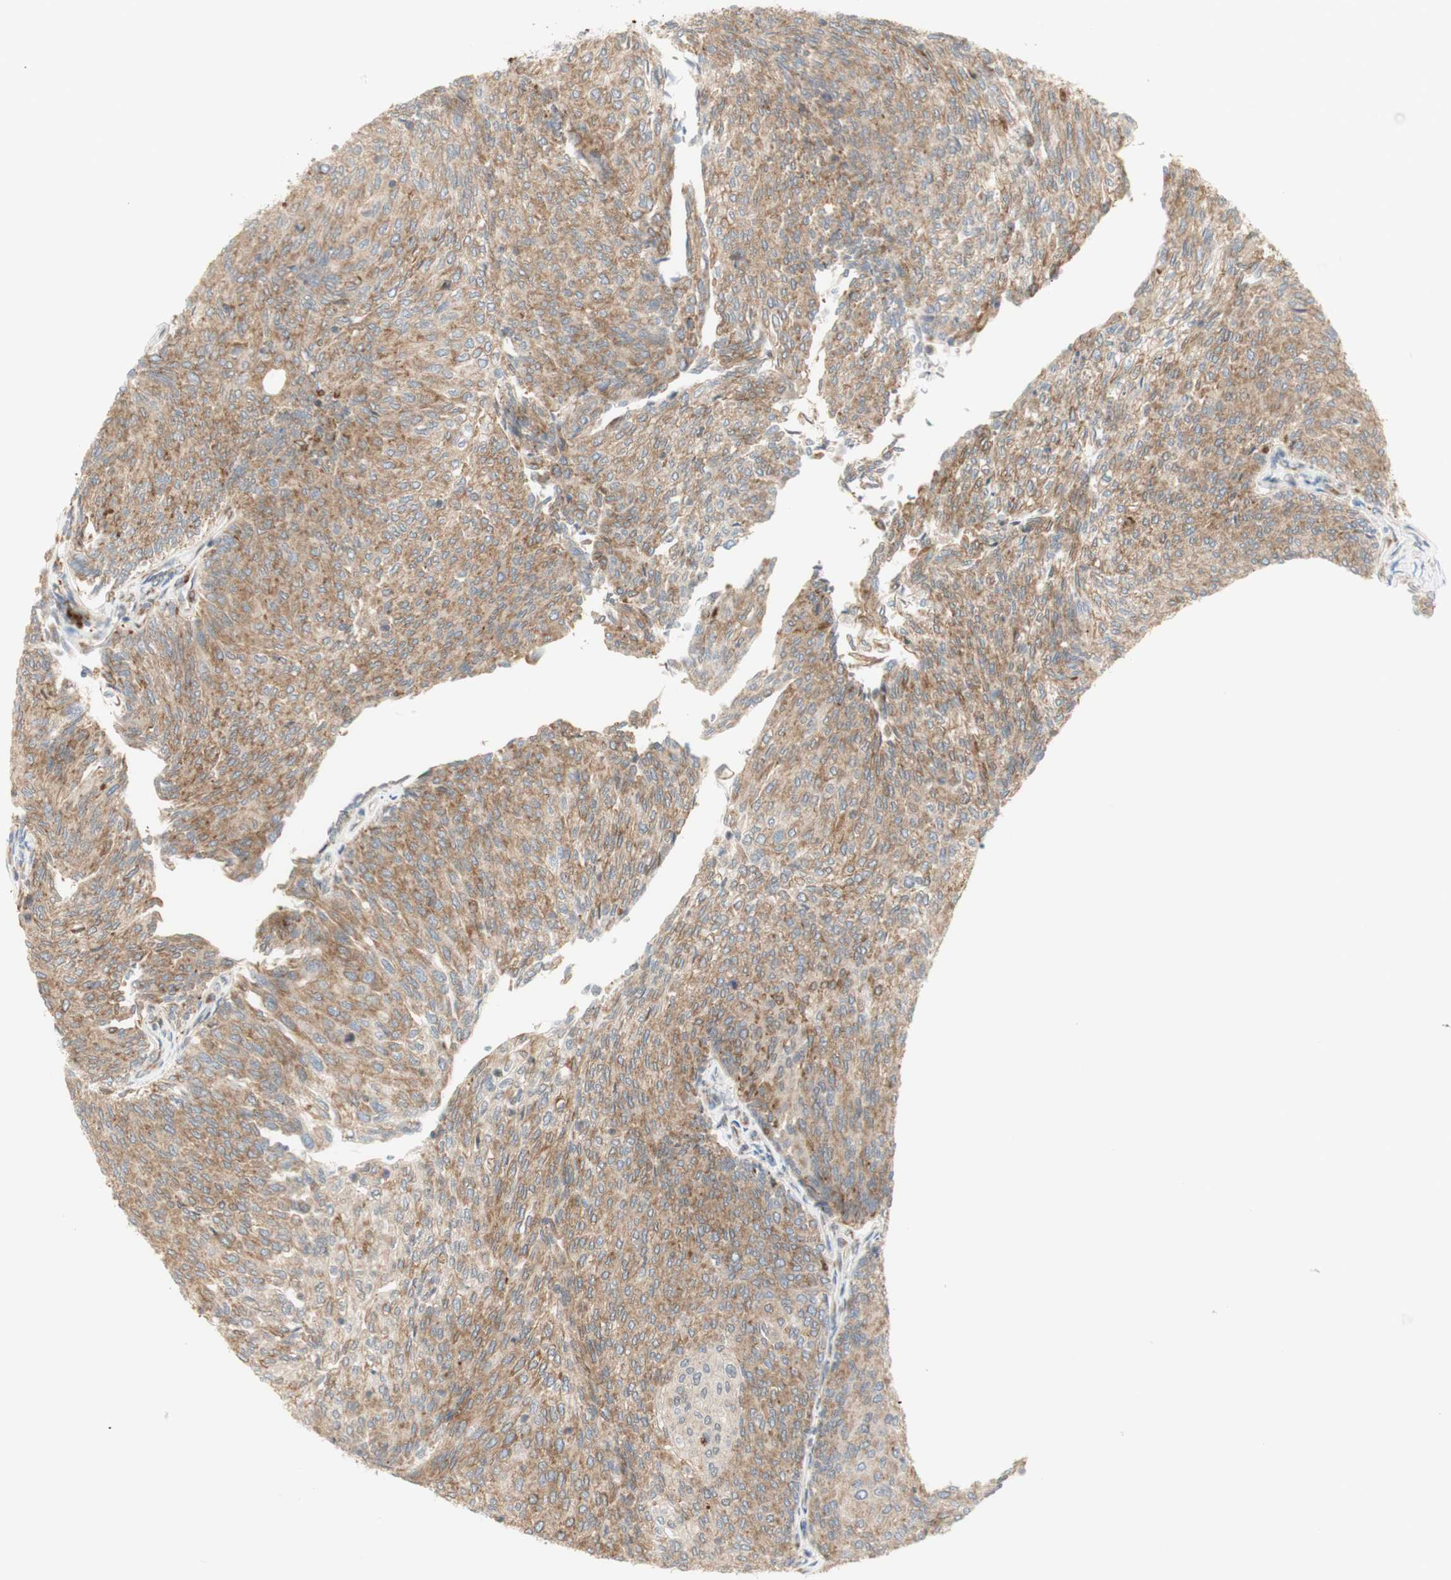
{"staining": {"intensity": "moderate", "quantity": ">75%", "location": "cytoplasmic/membranous"}, "tissue": "urothelial cancer", "cell_type": "Tumor cells", "image_type": "cancer", "snomed": [{"axis": "morphology", "description": "Urothelial carcinoma, Low grade"}, {"axis": "topography", "description": "Urinary bladder"}], "caption": "A micrograph of low-grade urothelial carcinoma stained for a protein displays moderate cytoplasmic/membranous brown staining in tumor cells.", "gene": "MANF", "patient": {"sex": "female", "age": 79}}